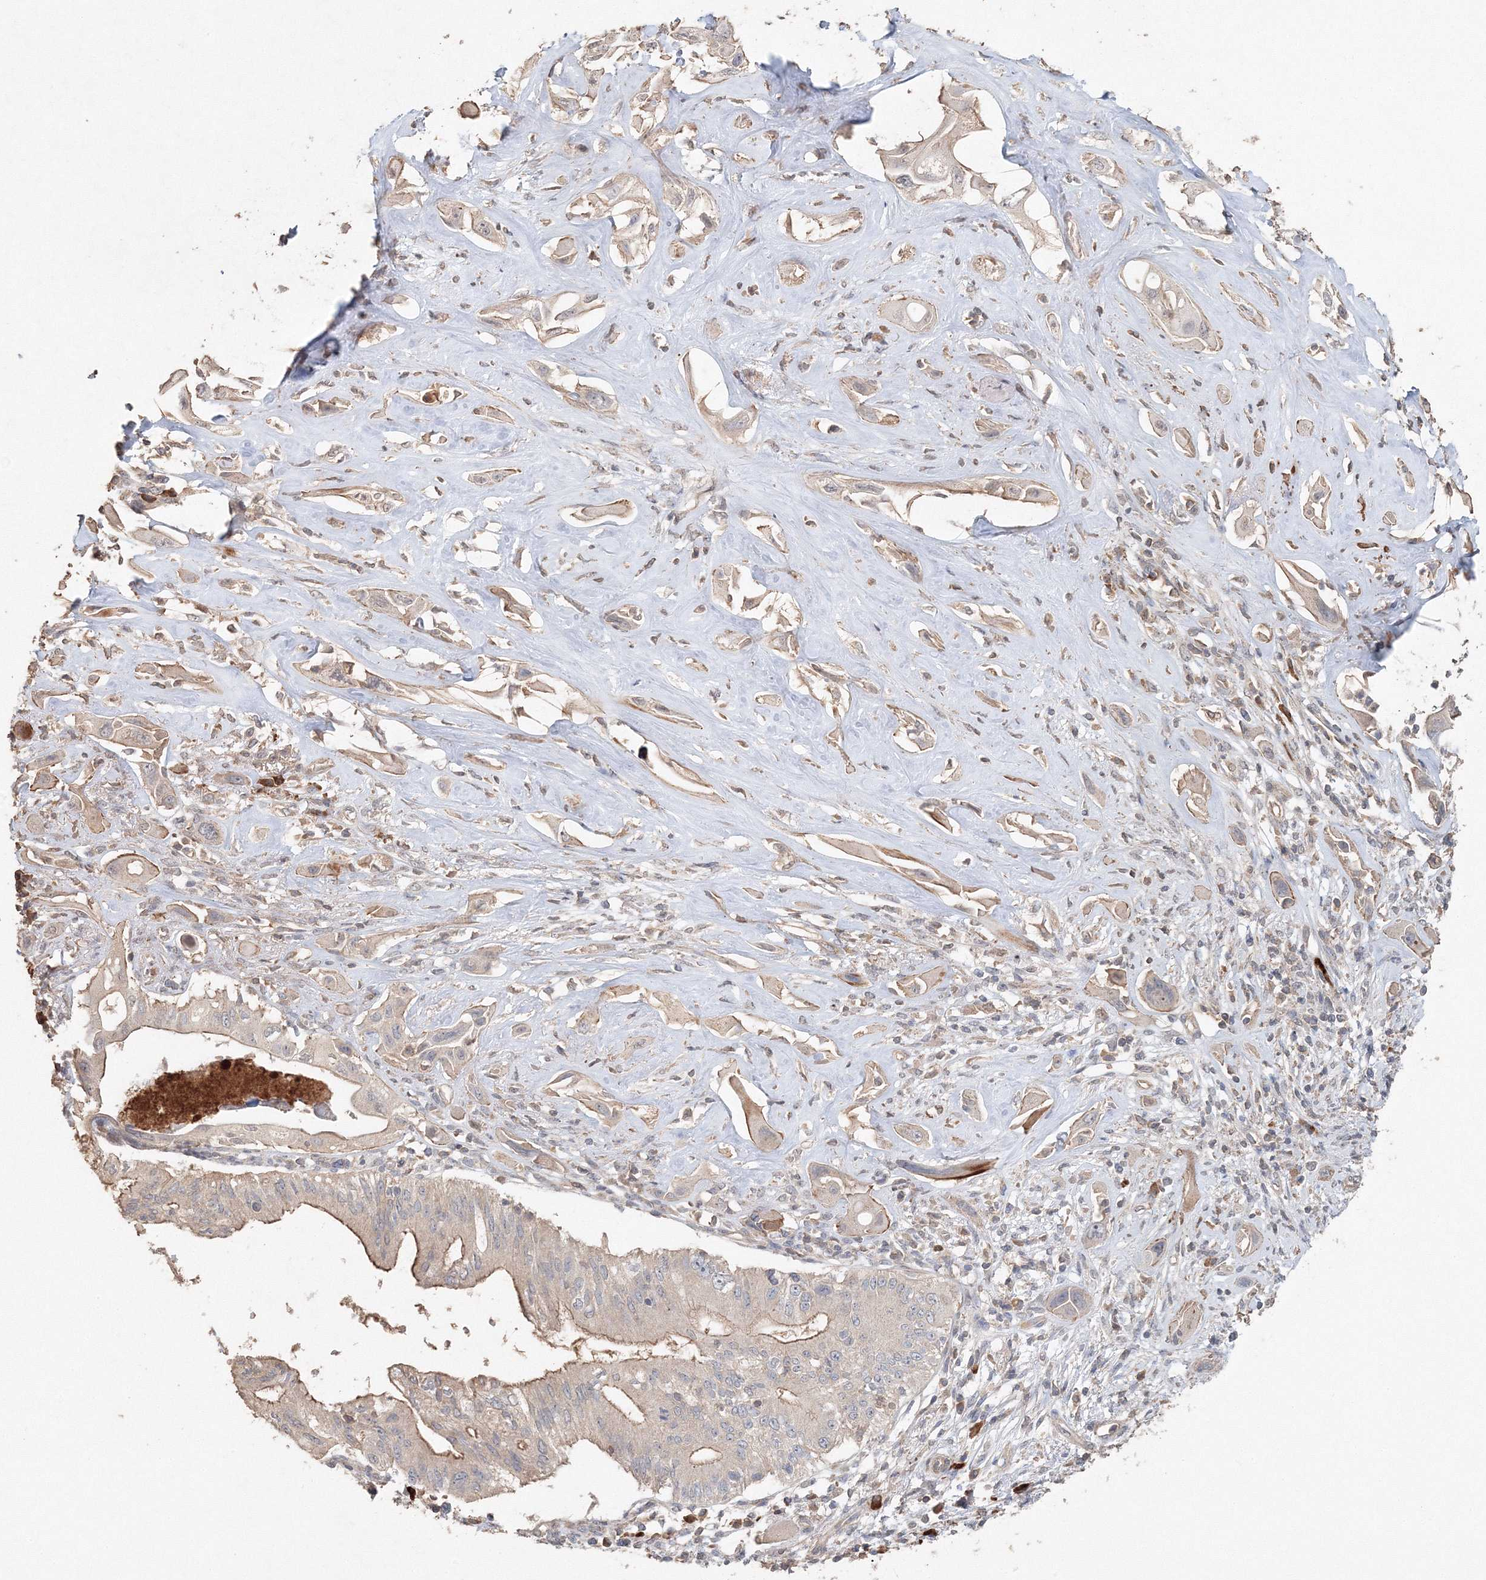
{"staining": {"intensity": "moderate", "quantity": "<25%", "location": "cytoplasmic/membranous"}, "tissue": "pancreatic cancer", "cell_type": "Tumor cells", "image_type": "cancer", "snomed": [{"axis": "morphology", "description": "Adenocarcinoma, NOS"}, {"axis": "topography", "description": "Pancreas"}], "caption": "Immunohistochemical staining of adenocarcinoma (pancreatic) demonstrates moderate cytoplasmic/membranous protein positivity in approximately <25% of tumor cells.", "gene": "NALF2", "patient": {"sex": "male", "age": 68}}